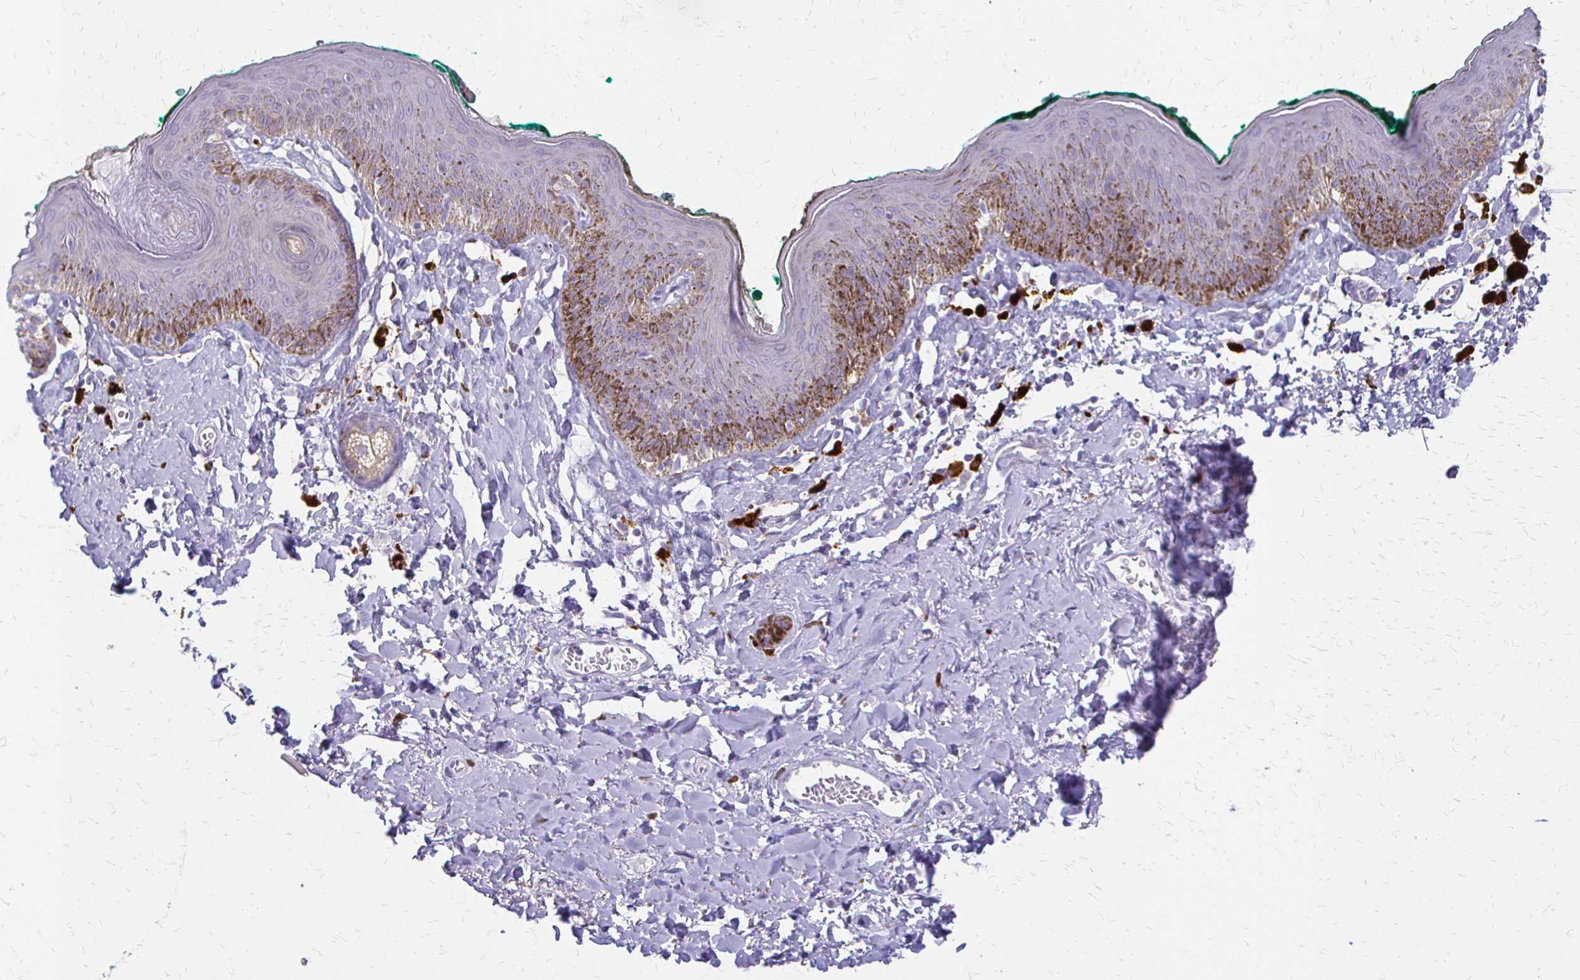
{"staining": {"intensity": "negative", "quantity": "none", "location": "none"}, "tissue": "skin", "cell_type": "Epidermal cells", "image_type": "normal", "snomed": [{"axis": "morphology", "description": "Normal tissue, NOS"}, {"axis": "topography", "description": "Vulva"}, {"axis": "topography", "description": "Peripheral nerve tissue"}], "caption": "An IHC micrograph of benign skin is shown. There is no staining in epidermal cells of skin.", "gene": "ACP5", "patient": {"sex": "female", "age": 66}}